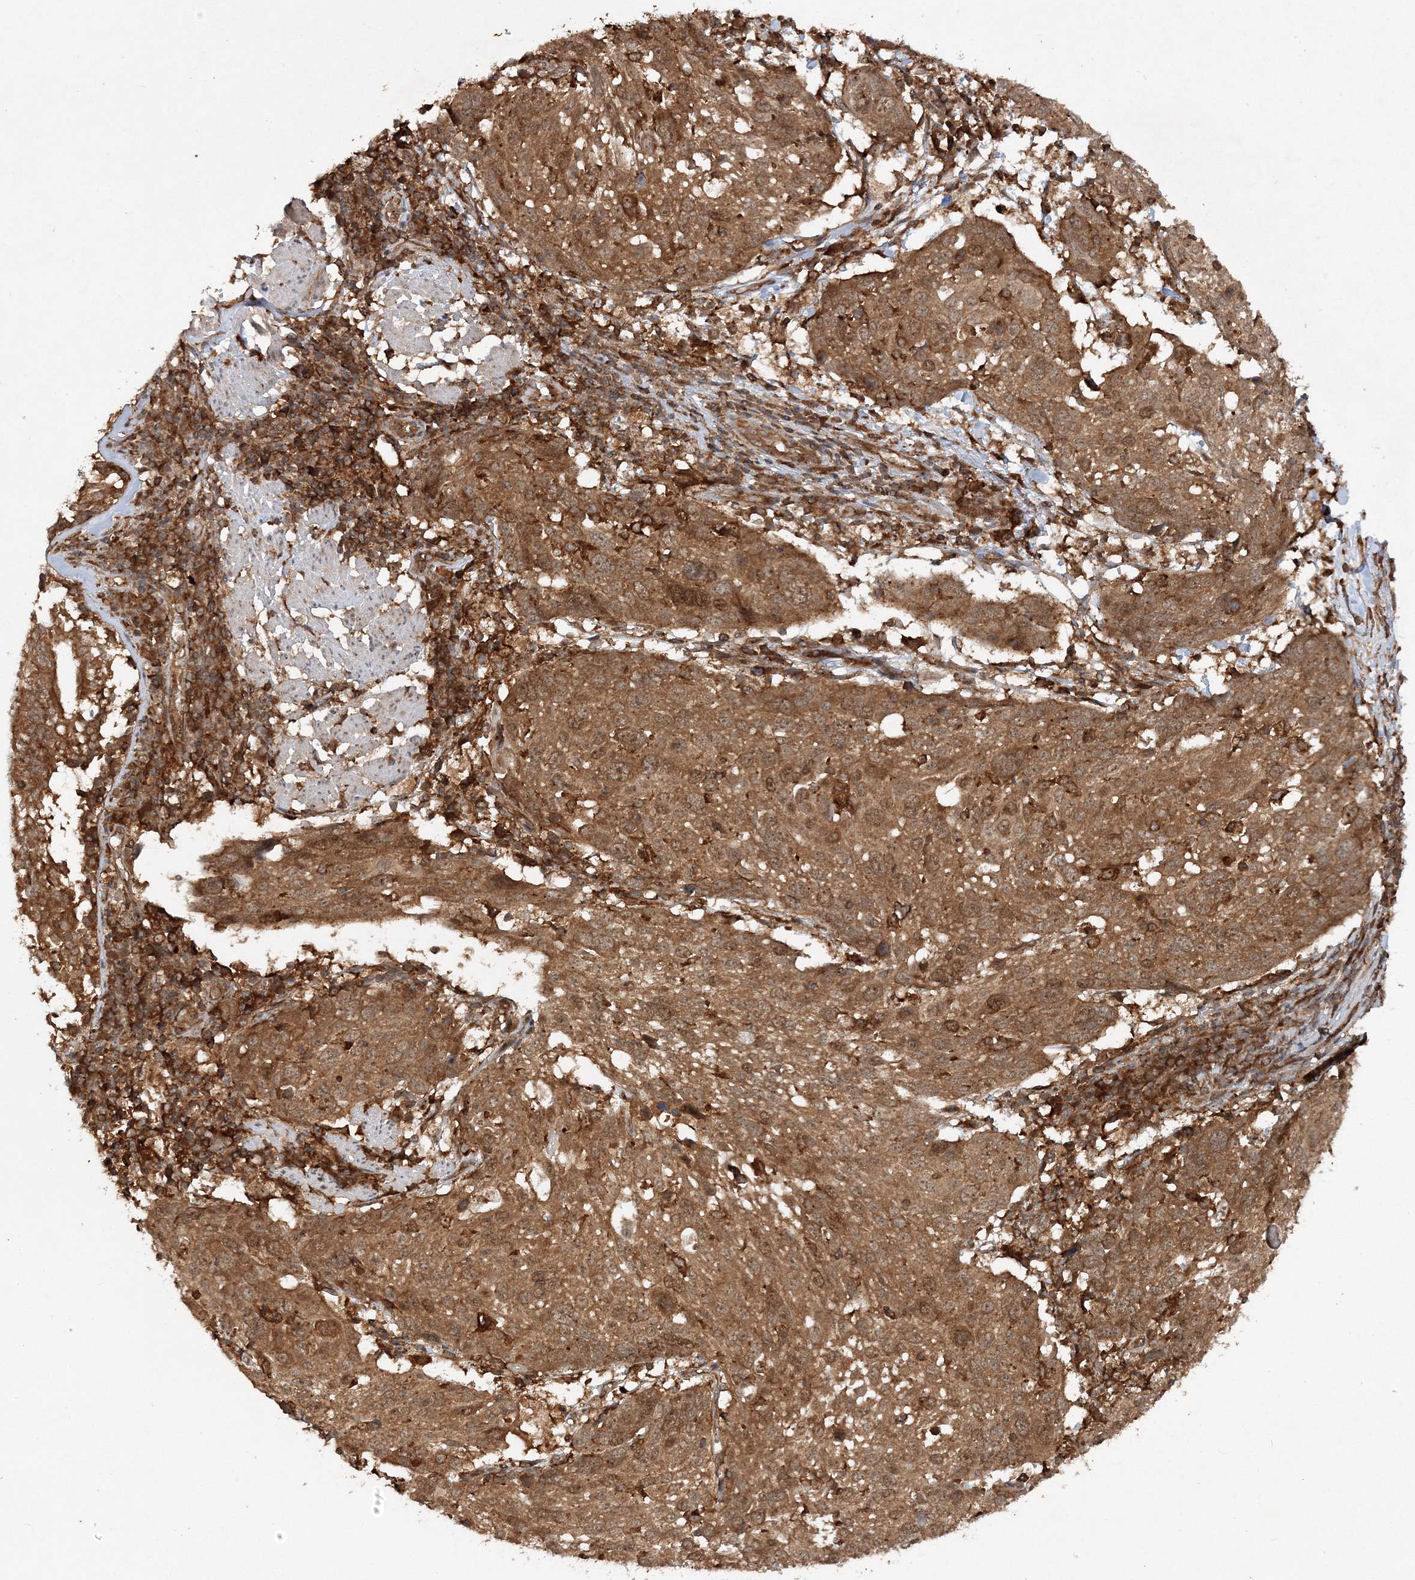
{"staining": {"intensity": "moderate", "quantity": ">75%", "location": "cytoplasmic/membranous"}, "tissue": "lung cancer", "cell_type": "Tumor cells", "image_type": "cancer", "snomed": [{"axis": "morphology", "description": "Squamous cell carcinoma, NOS"}, {"axis": "topography", "description": "Lung"}], "caption": "There is medium levels of moderate cytoplasmic/membranous positivity in tumor cells of squamous cell carcinoma (lung), as demonstrated by immunohistochemical staining (brown color).", "gene": "WDR37", "patient": {"sex": "male", "age": 65}}